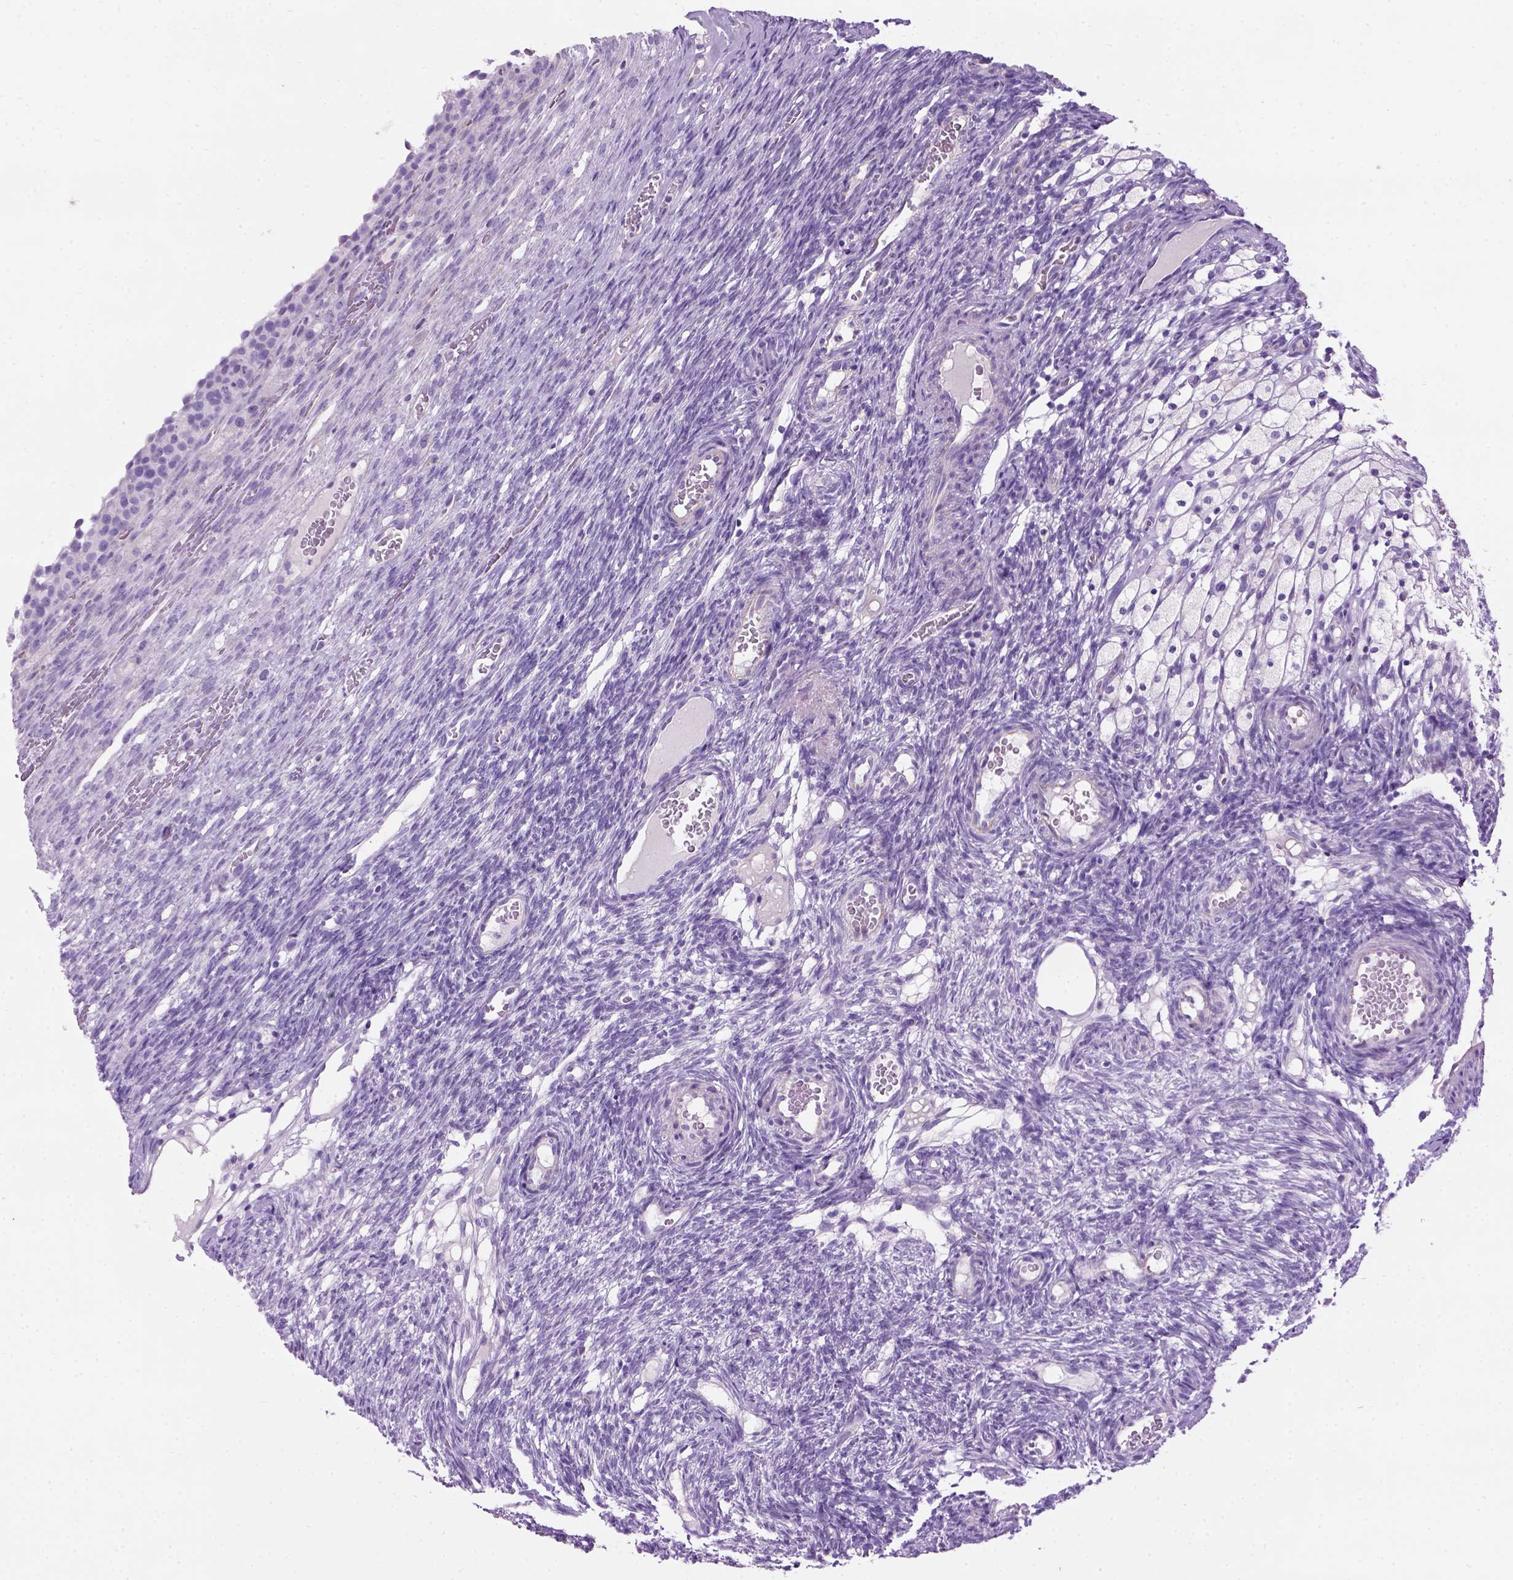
{"staining": {"intensity": "negative", "quantity": "none", "location": "none"}, "tissue": "ovary", "cell_type": "Ovarian stroma cells", "image_type": "normal", "snomed": [{"axis": "morphology", "description": "Normal tissue, NOS"}, {"axis": "topography", "description": "Ovary"}], "caption": "Immunohistochemistry image of normal ovary: human ovary stained with DAB displays no significant protein staining in ovarian stroma cells.", "gene": "GABRB2", "patient": {"sex": "female", "age": 34}}